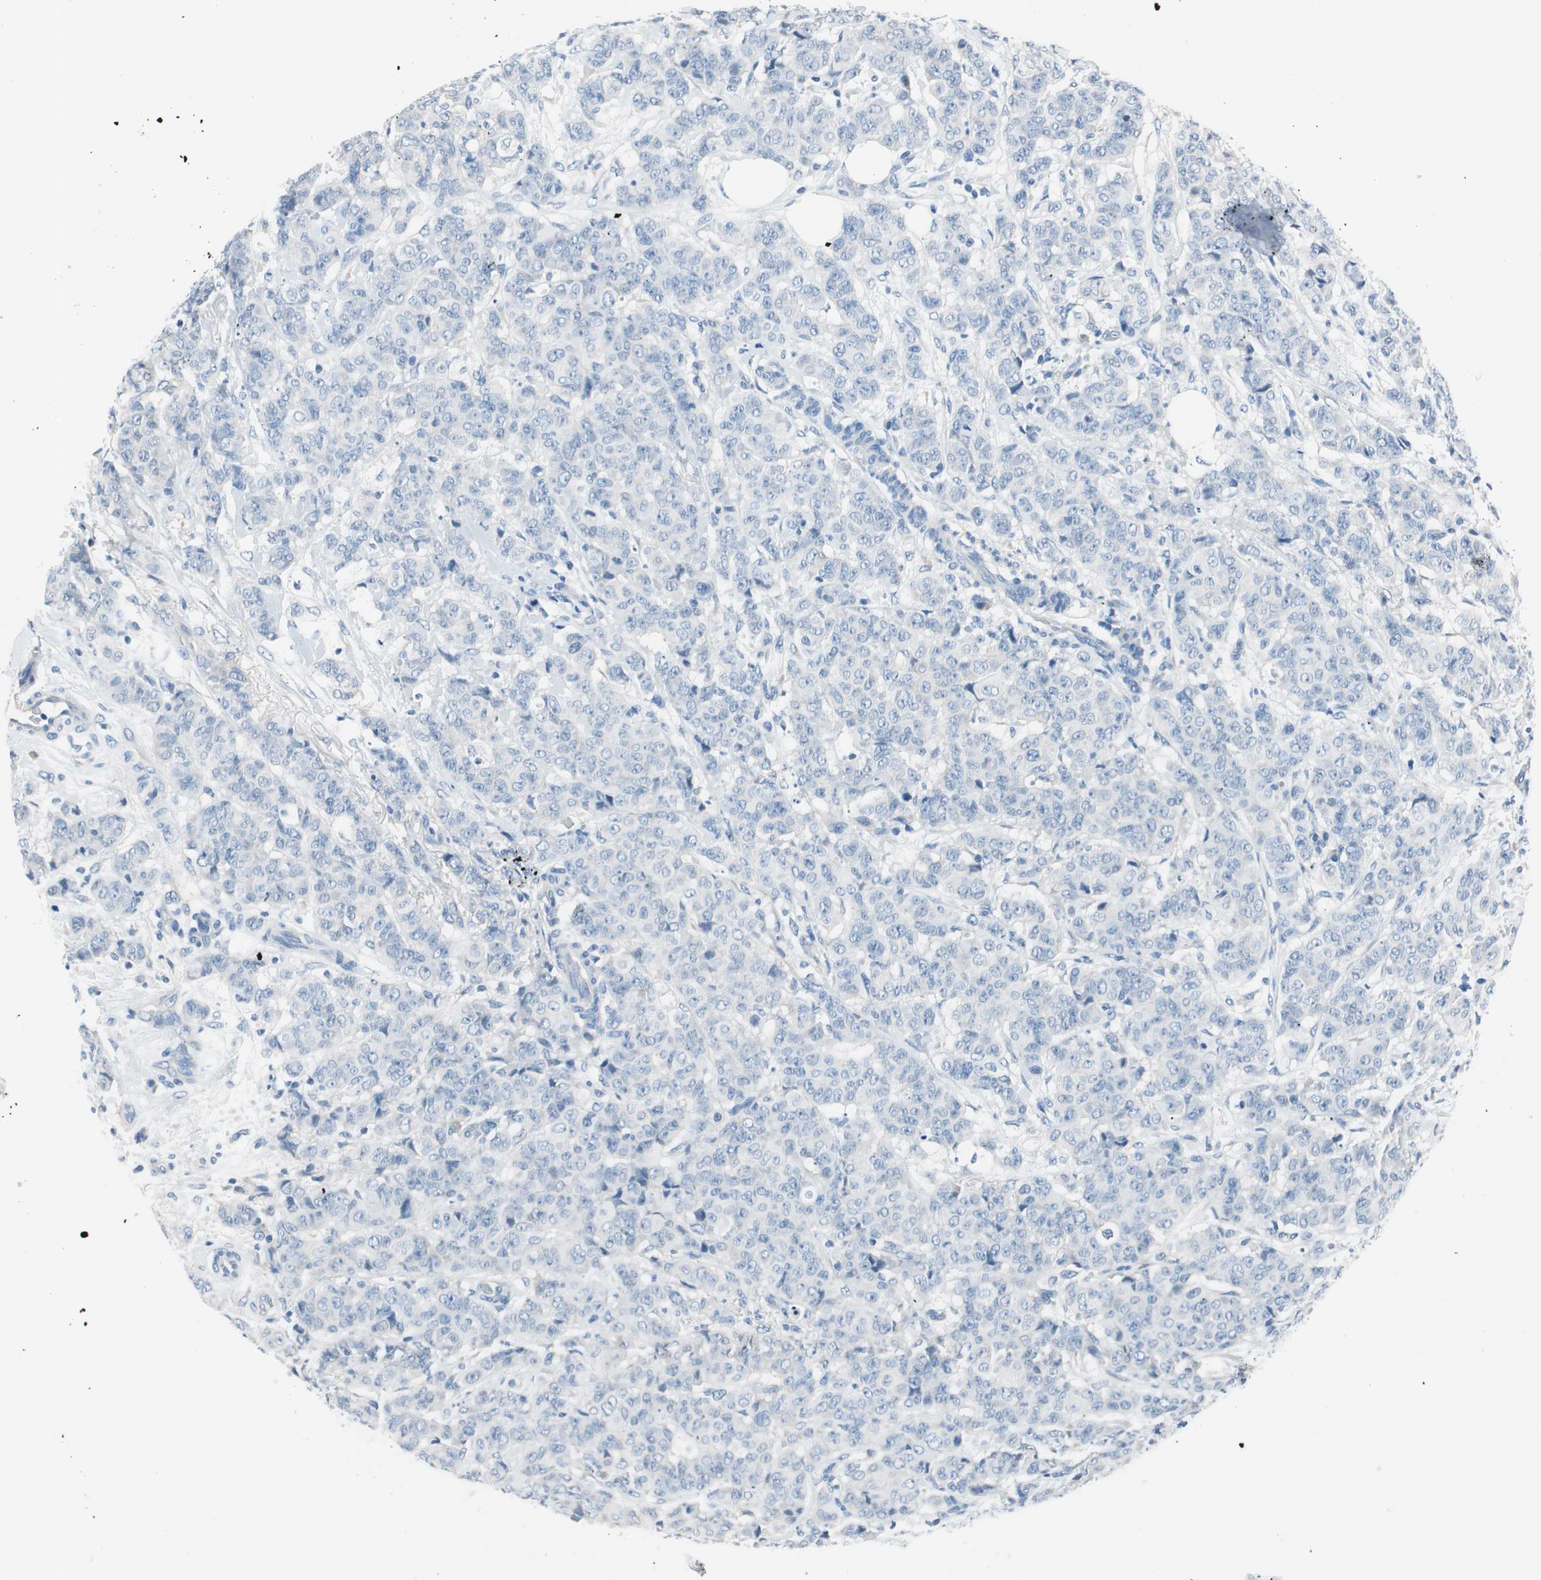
{"staining": {"intensity": "negative", "quantity": "none", "location": "none"}, "tissue": "breast cancer", "cell_type": "Tumor cells", "image_type": "cancer", "snomed": [{"axis": "morphology", "description": "Duct carcinoma"}, {"axis": "topography", "description": "Breast"}], "caption": "IHC micrograph of neoplastic tissue: breast intraductal carcinoma stained with DAB (3,3'-diaminobenzidine) exhibits no significant protein expression in tumor cells.", "gene": "EVA1A", "patient": {"sex": "female", "age": 40}}